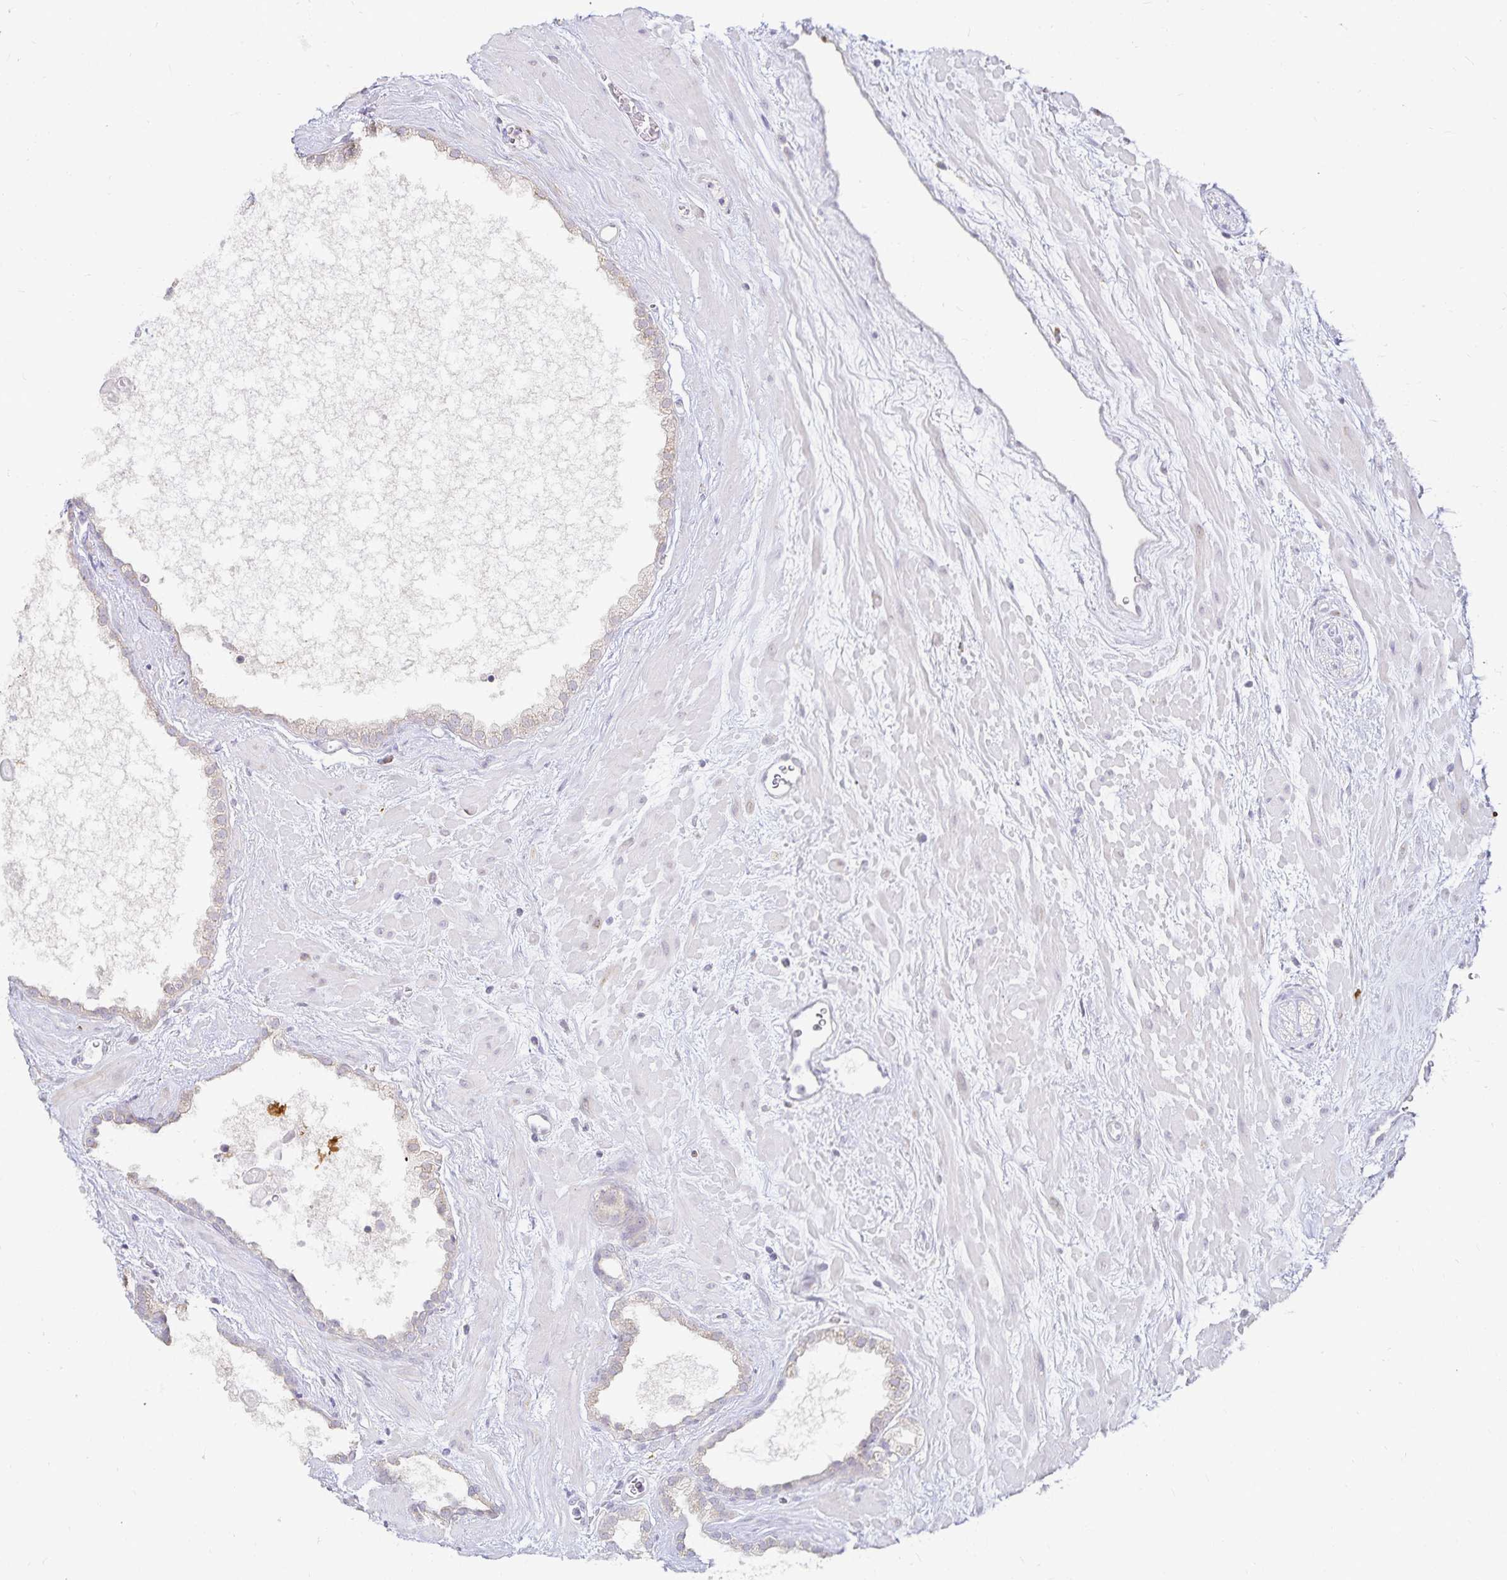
{"staining": {"intensity": "weak", "quantity": "<25%", "location": "cytoplasmic/membranous"}, "tissue": "prostate cancer", "cell_type": "Tumor cells", "image_type": "cancer", "snomed": [{"axis": "morphology", "description": "Adenocarcinoma, Low grade"}, {"axis": "topography", "description": "Prostate"}], "caption": "Human prostate cancer stained for a protein using immunohistochemistry exhibits no positivity in tumor cells.", "gene": "GP2", "patient": {"sex": "male", "age": 62}}